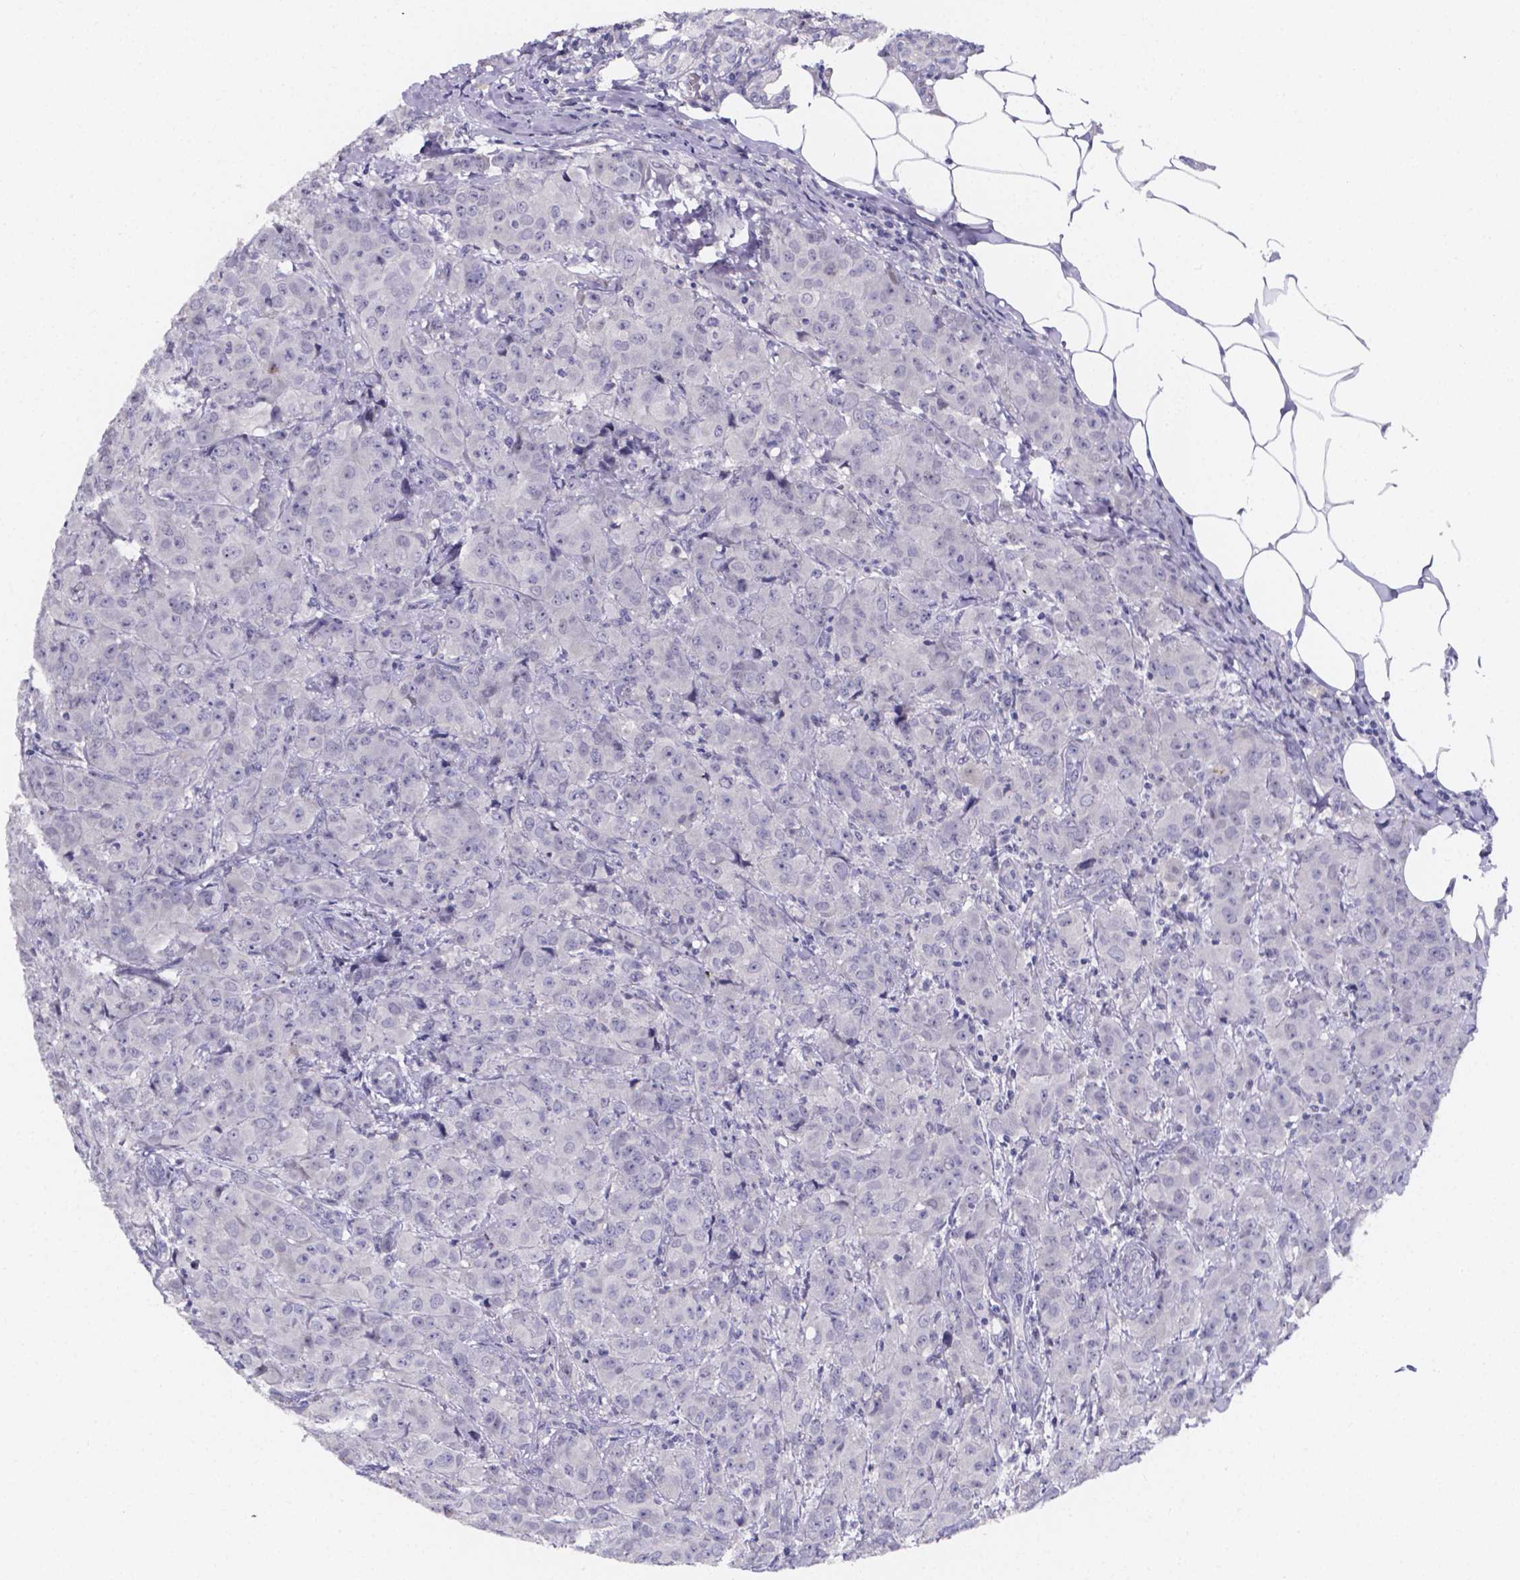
{"staining": {"intensity": "negative", "quantity": "none", "location": "none"}, "tissue": "breast cancer", "cell_type": "Tumor cells", "image_type": "cancer", "snomed": [{"axis": "morphology", "description": "Normal tissue, NOS"}, {"axis": "morphology", "description": "Duct carcinoma"}, {"axis": "topography", "description": "Breast"}], "caption": "A photomicrograph of human invasive ductal carcinoma (breast) is negative for staining in tumor cells.", "gene": "IZUMO1", "patient": {"sex": "female", "age": 43}}